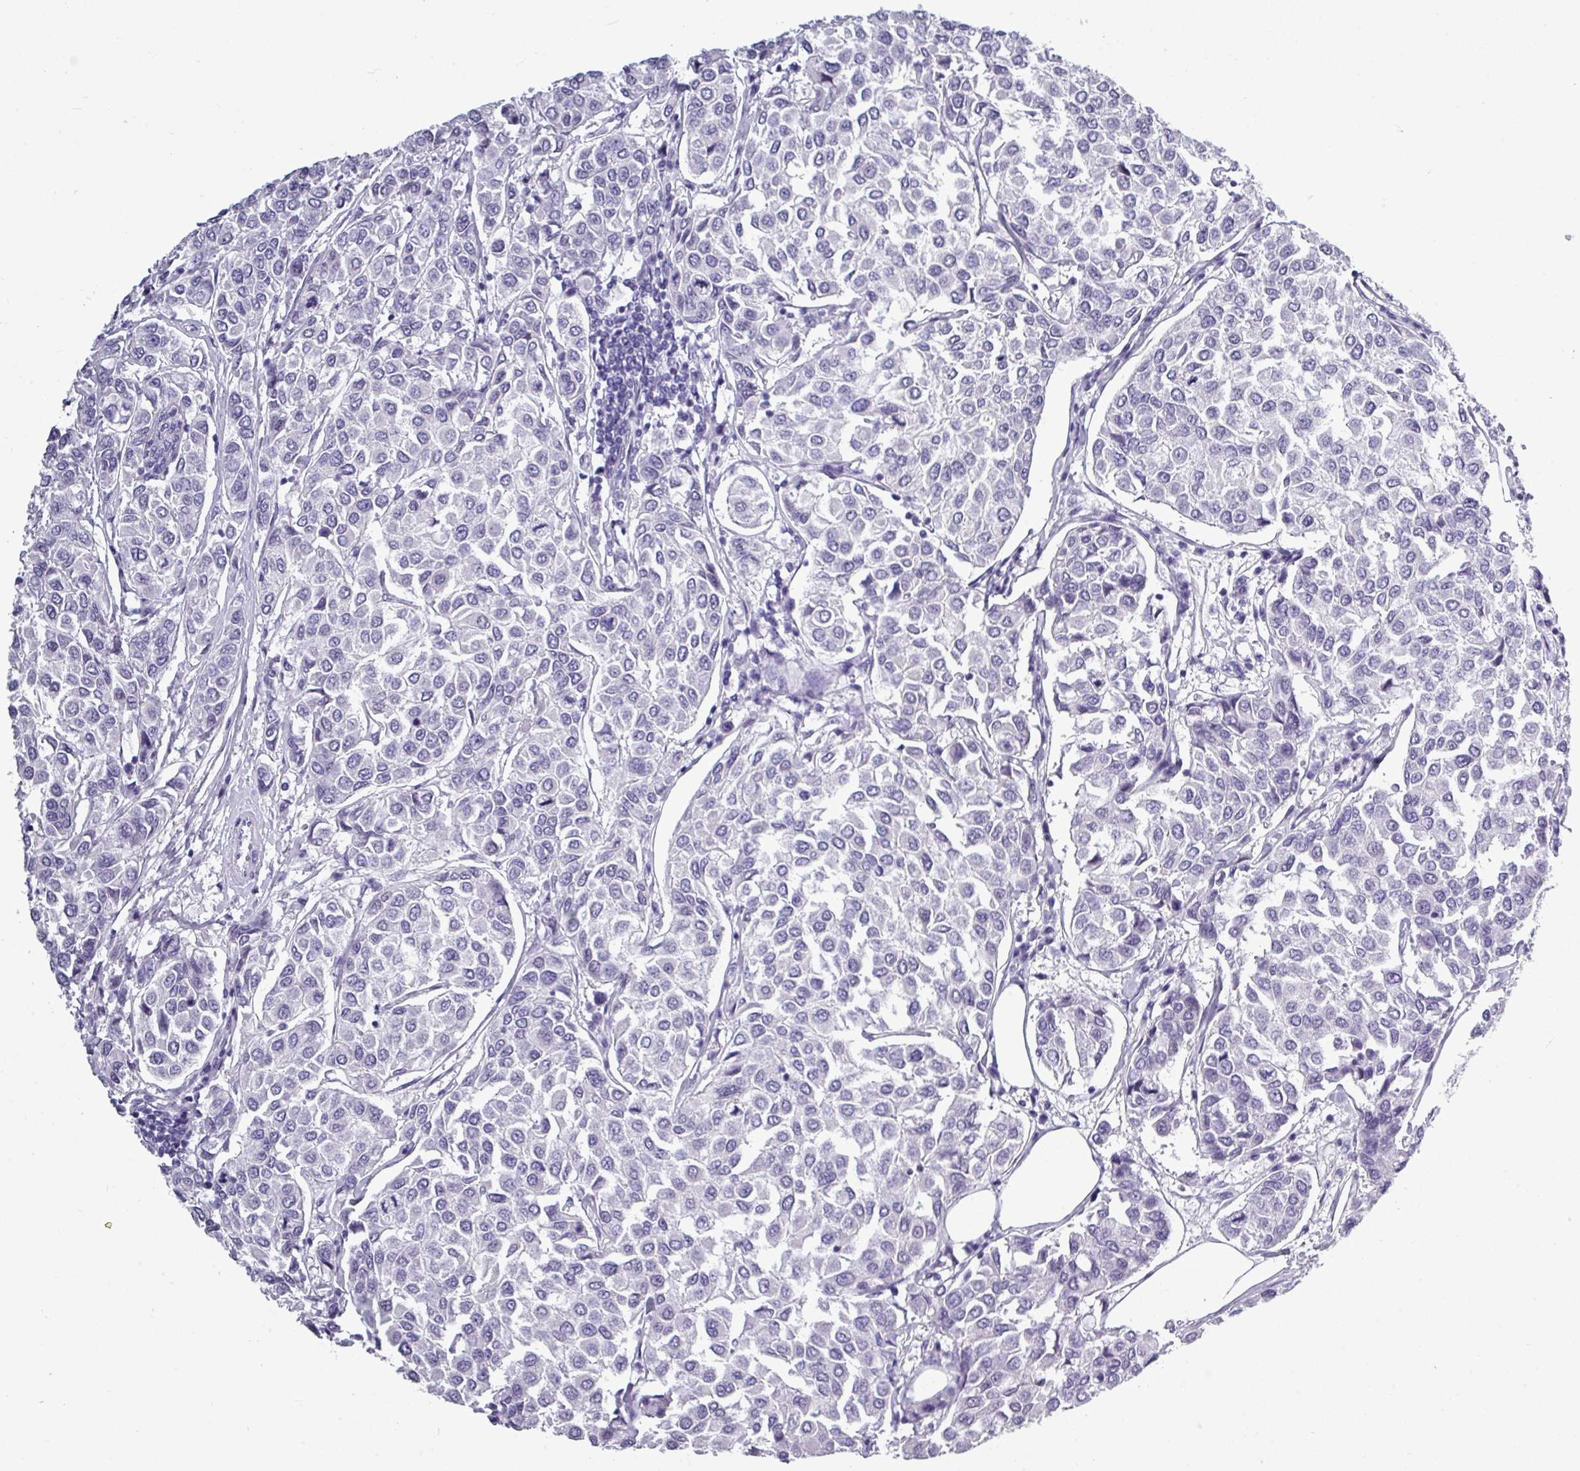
{"staining": {"intensity": "negative", "quantity": "none", "location": "none"}, "tissue": "breast cancer", "cell_type": "Tumor cells", "image_type": "cancer", "snomed": [{"axis": "morphology", "description": "Duct carcinoma"}, {"axis": "topography", "description": "Breast"}], "caption": "DAB (3,3'-diaminobenzidine) immunohistochemical staining of breast invasive ductal carcinoma exhibits no significant expression in tumor cells. (Brightfield microscopy of DAB immunohistochemistry at high magnification).", "gene": "SRGAP1", "patient": {"sex": "female", "age": 55}}